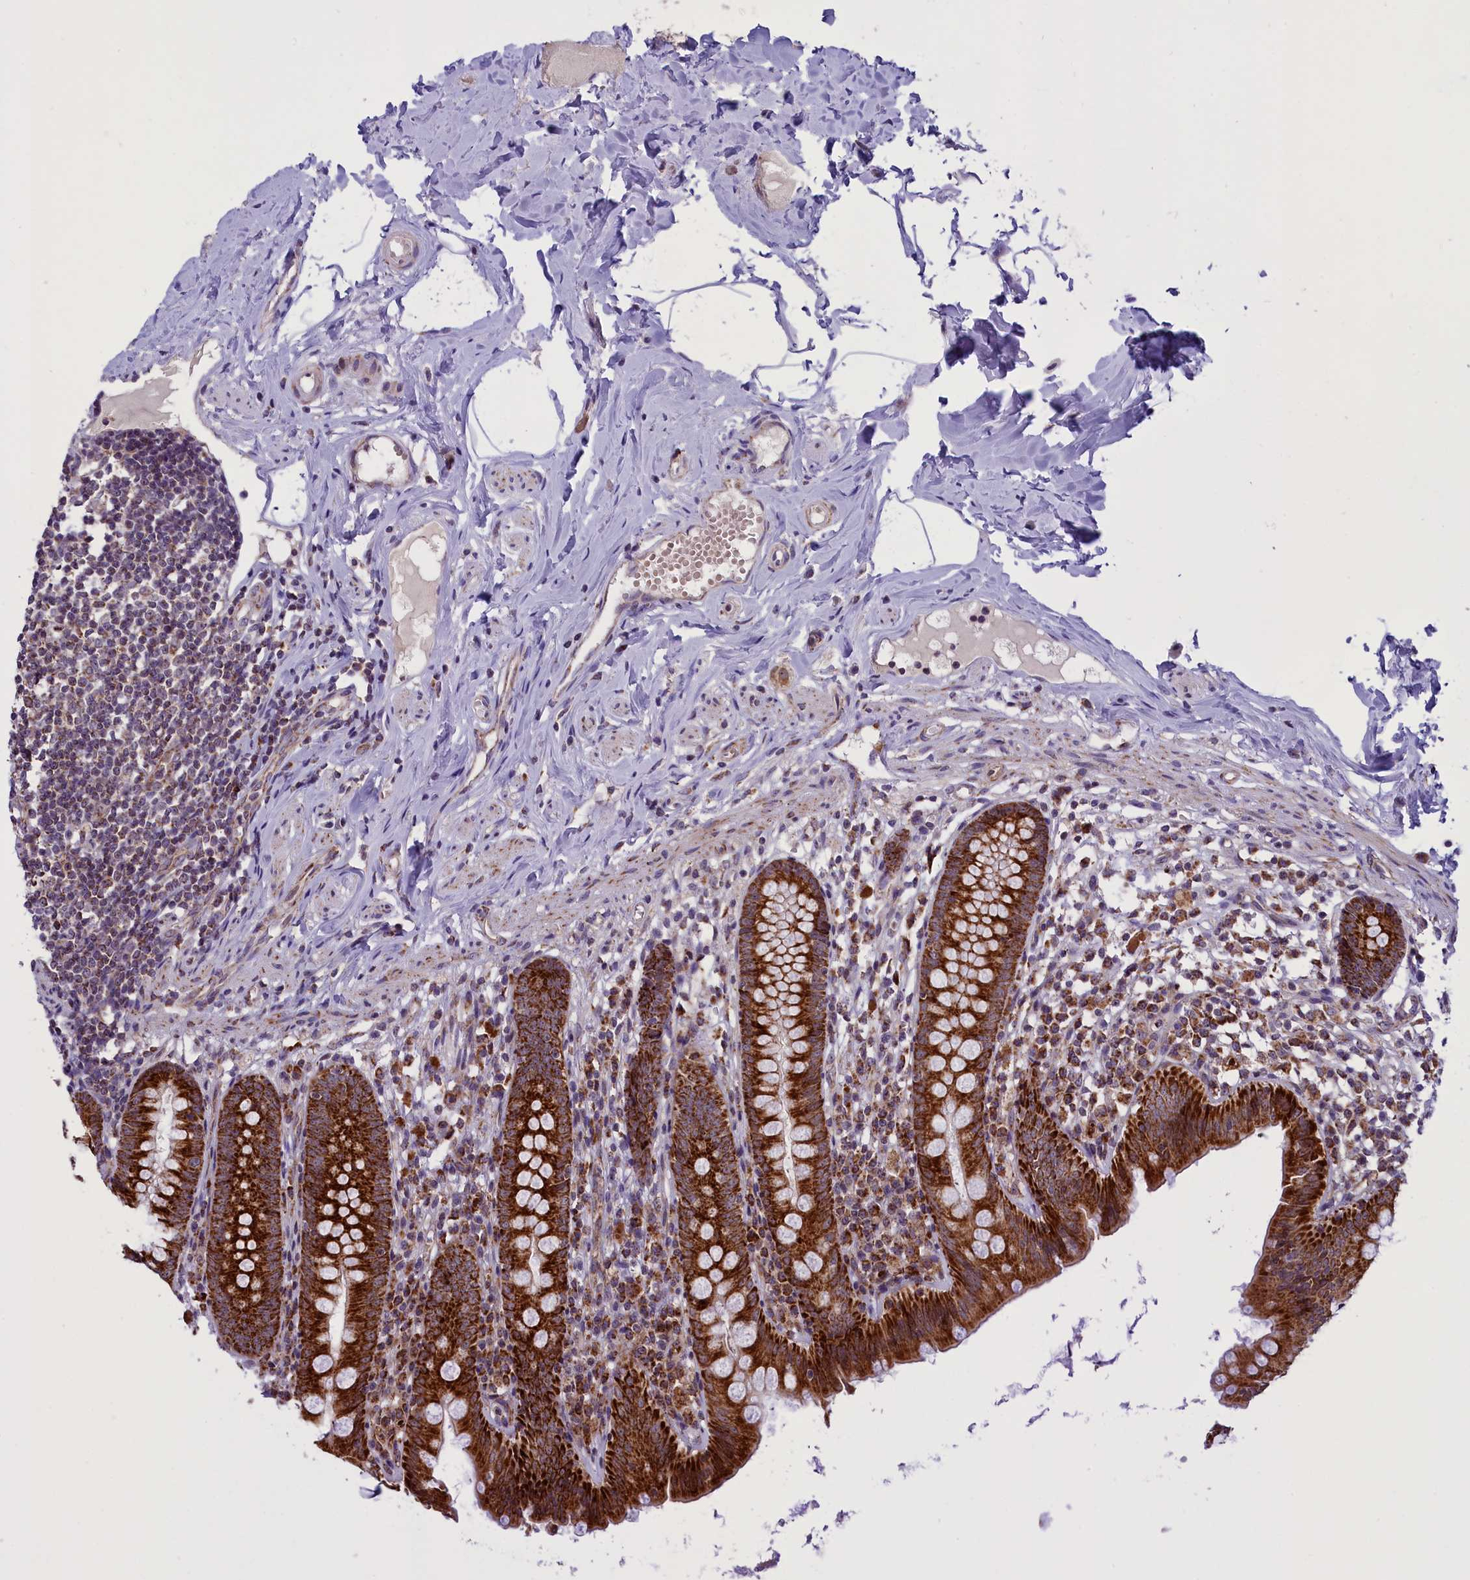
{"staining": {"intensity": "strong", "quantity": ">75%", "location": "cytoplasmic/membranous"}, "tissue": "appendix", "cell_type": "Glandular cells", "image_type": "normal", "snomed": [{"axis": "morphology", "description": "Normal tissue, NOS"}, {"axis": "topography", "description": "Appendix"}], "caption": "Immunohistochemical staining of normal appendix reveals >75% levels of strong cytoplasmic/membranous protein expression in approximately >75% of glandular cells. (Brightfield microscopy of DAB IHC at high magnification).", "gene": "NDUFS5", "patient": {"sex": "male", "age": 52}}